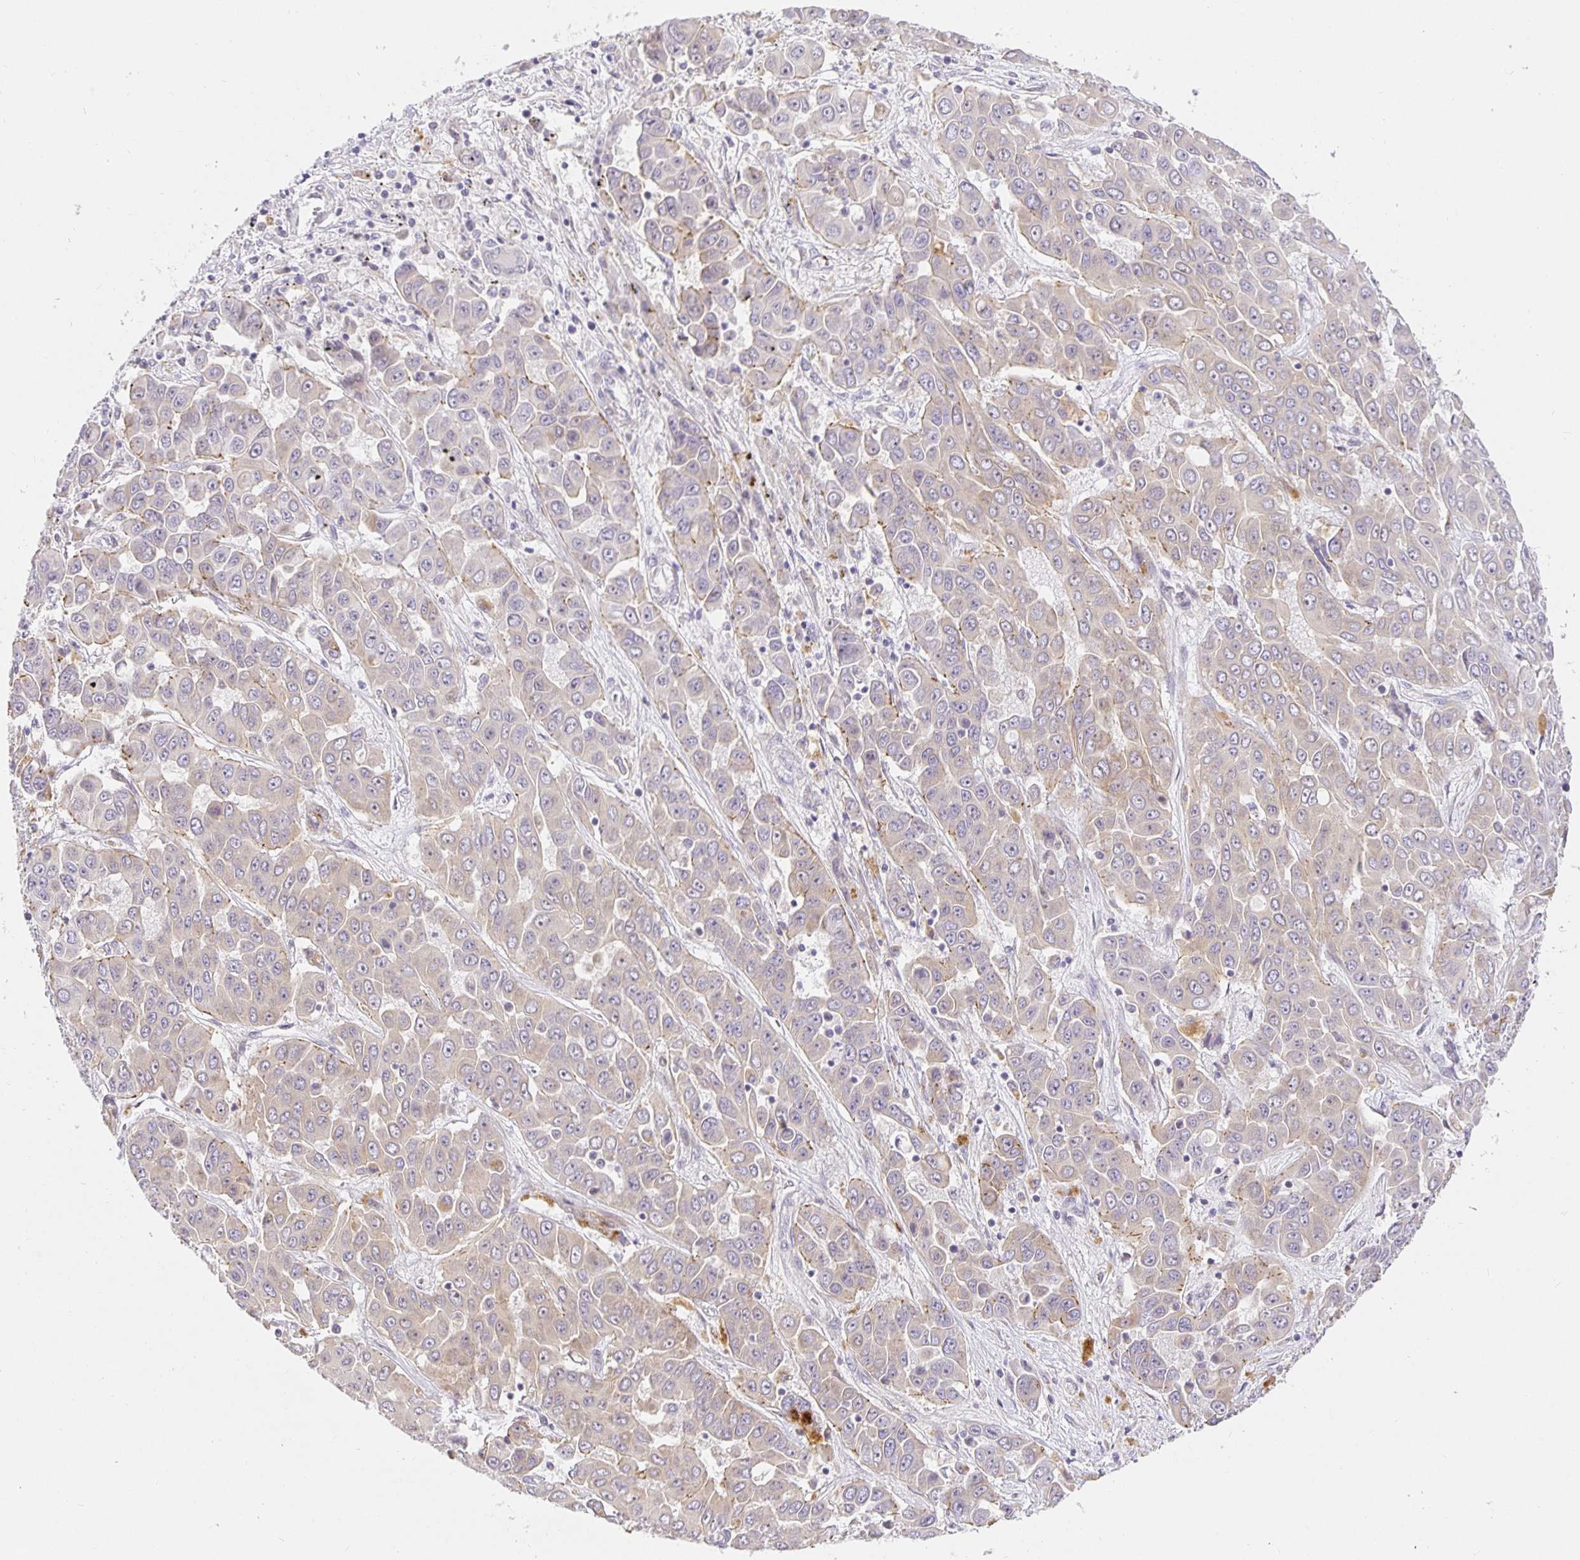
{"staining": {"intensity": "weak", "quantity": "<25%", "location": "cytoplasmic/membranous"}, "tissue": "liver cancer", "cell_type": "Tumor cells", "image_type": "cancer", "snomed": [{"axis": "morphology", "description": "Cholangiocarcinoma"}, {"axis": "topography", "description": "Liver"}], "caption": "Image shows no significant protein positivity in tumor cells of cholangiocarcinoma (liver).", "gene": "TJP3", "patient": {"sex": "female", "age": 52}}